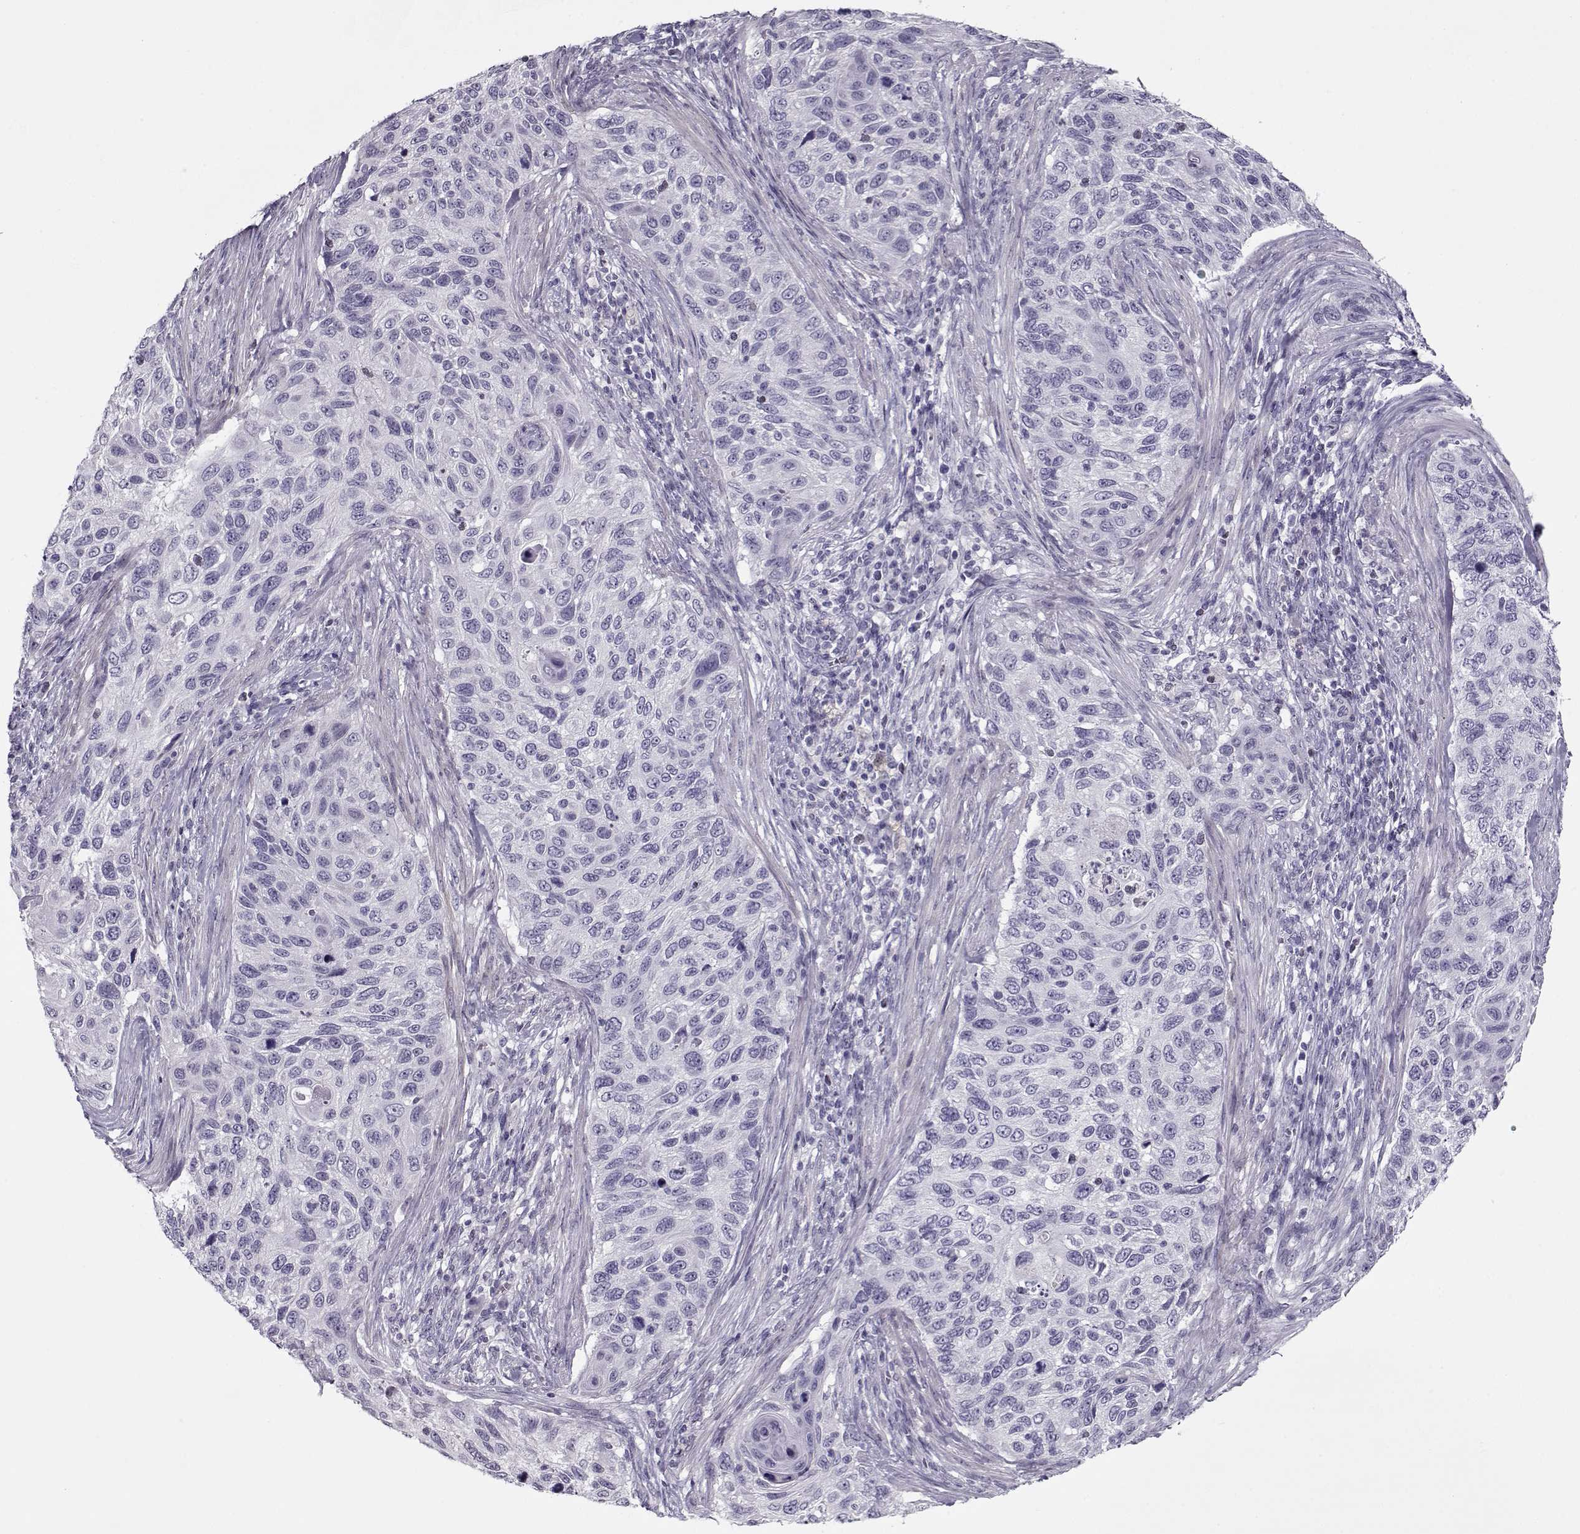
{"staining": {"intensity": "negative", "quantity": "none", "location": "none"}, "tissue": "cervical cancer", "cell_type": "Tumor cells", "image_type": "cancer", "snomed": [{"axis": "morphology", "description": "Squamous cell carcinoma, NOS"}, {"axis": "topography", "description": "Cervix"}], "caption": "Squamous cell carcinoma (cervical) stained for a protein using IHC reveals no staining tumor cells.", "gene": "CIBAR1", "patient": {"sex": "female", "age": 70}}